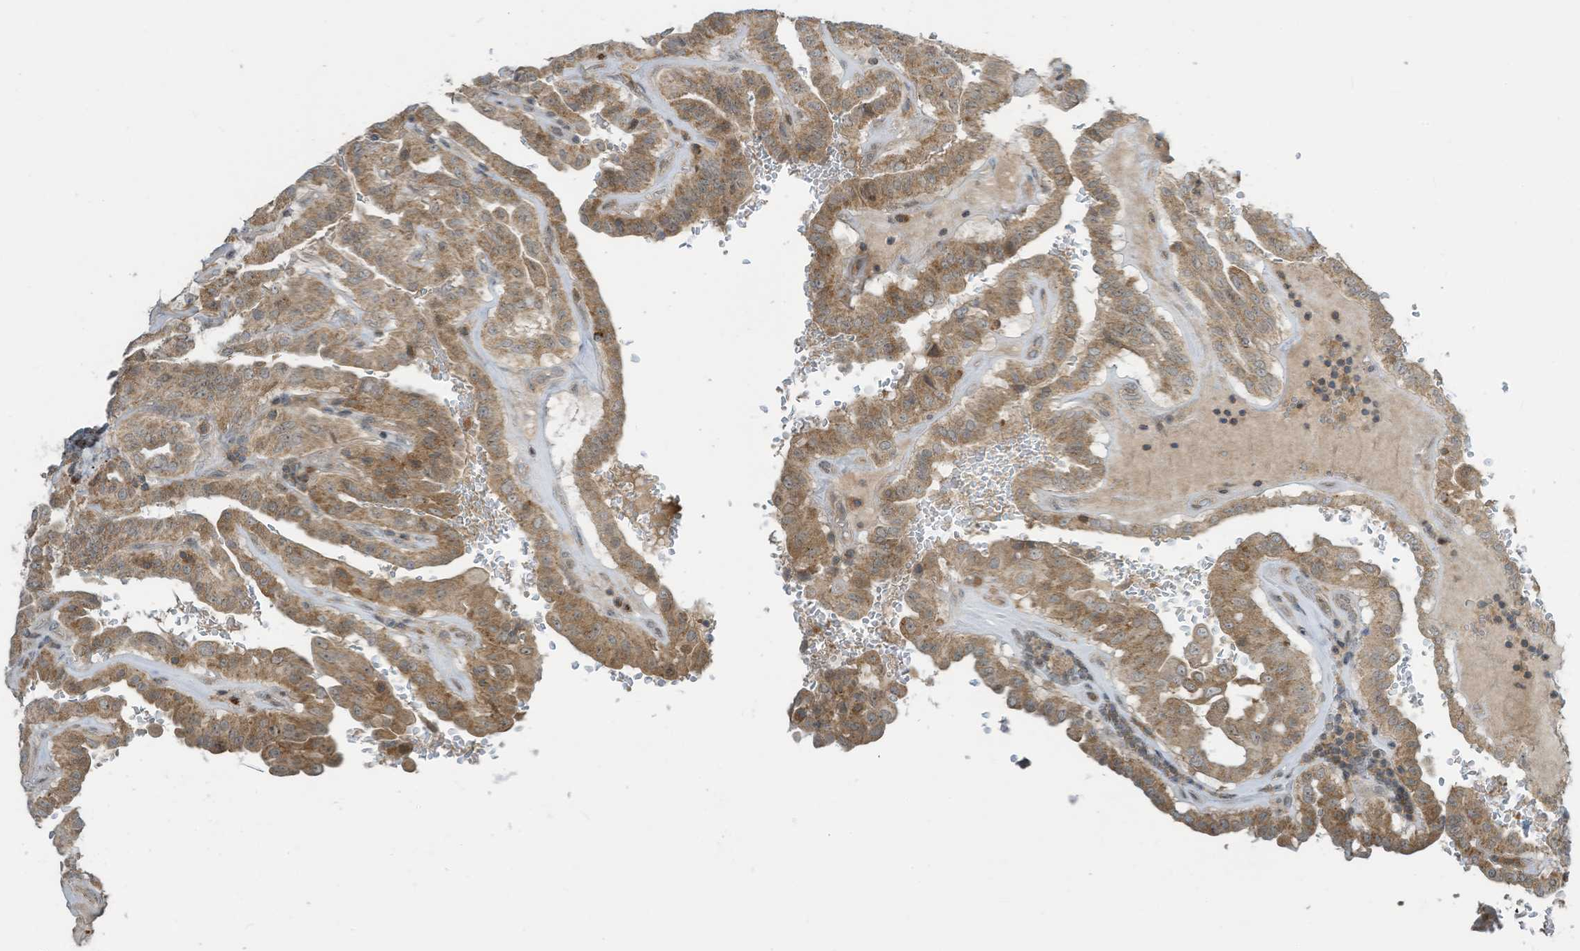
{"staining": {"intensity": "moderate", "quantity": ">75%", "location": "cytoplasmic/membranous"}, "tissue": "thyroid cancer", "cell_type": "Tumor cells", "image_type": "cancer", "snomed": [{"axis": "morphology", "description": "Papillary adenocarcinoma, NOS"}, {"axis": "topography", "description": "Thyroid gland"}], "caption": "Thyroid cancer (papillary adenocarcinoma) stained with a protein marker reveals moderate staining in tumor cells.", "gene": "PARVG", "patient": {"sex": "male", "age": 77}}